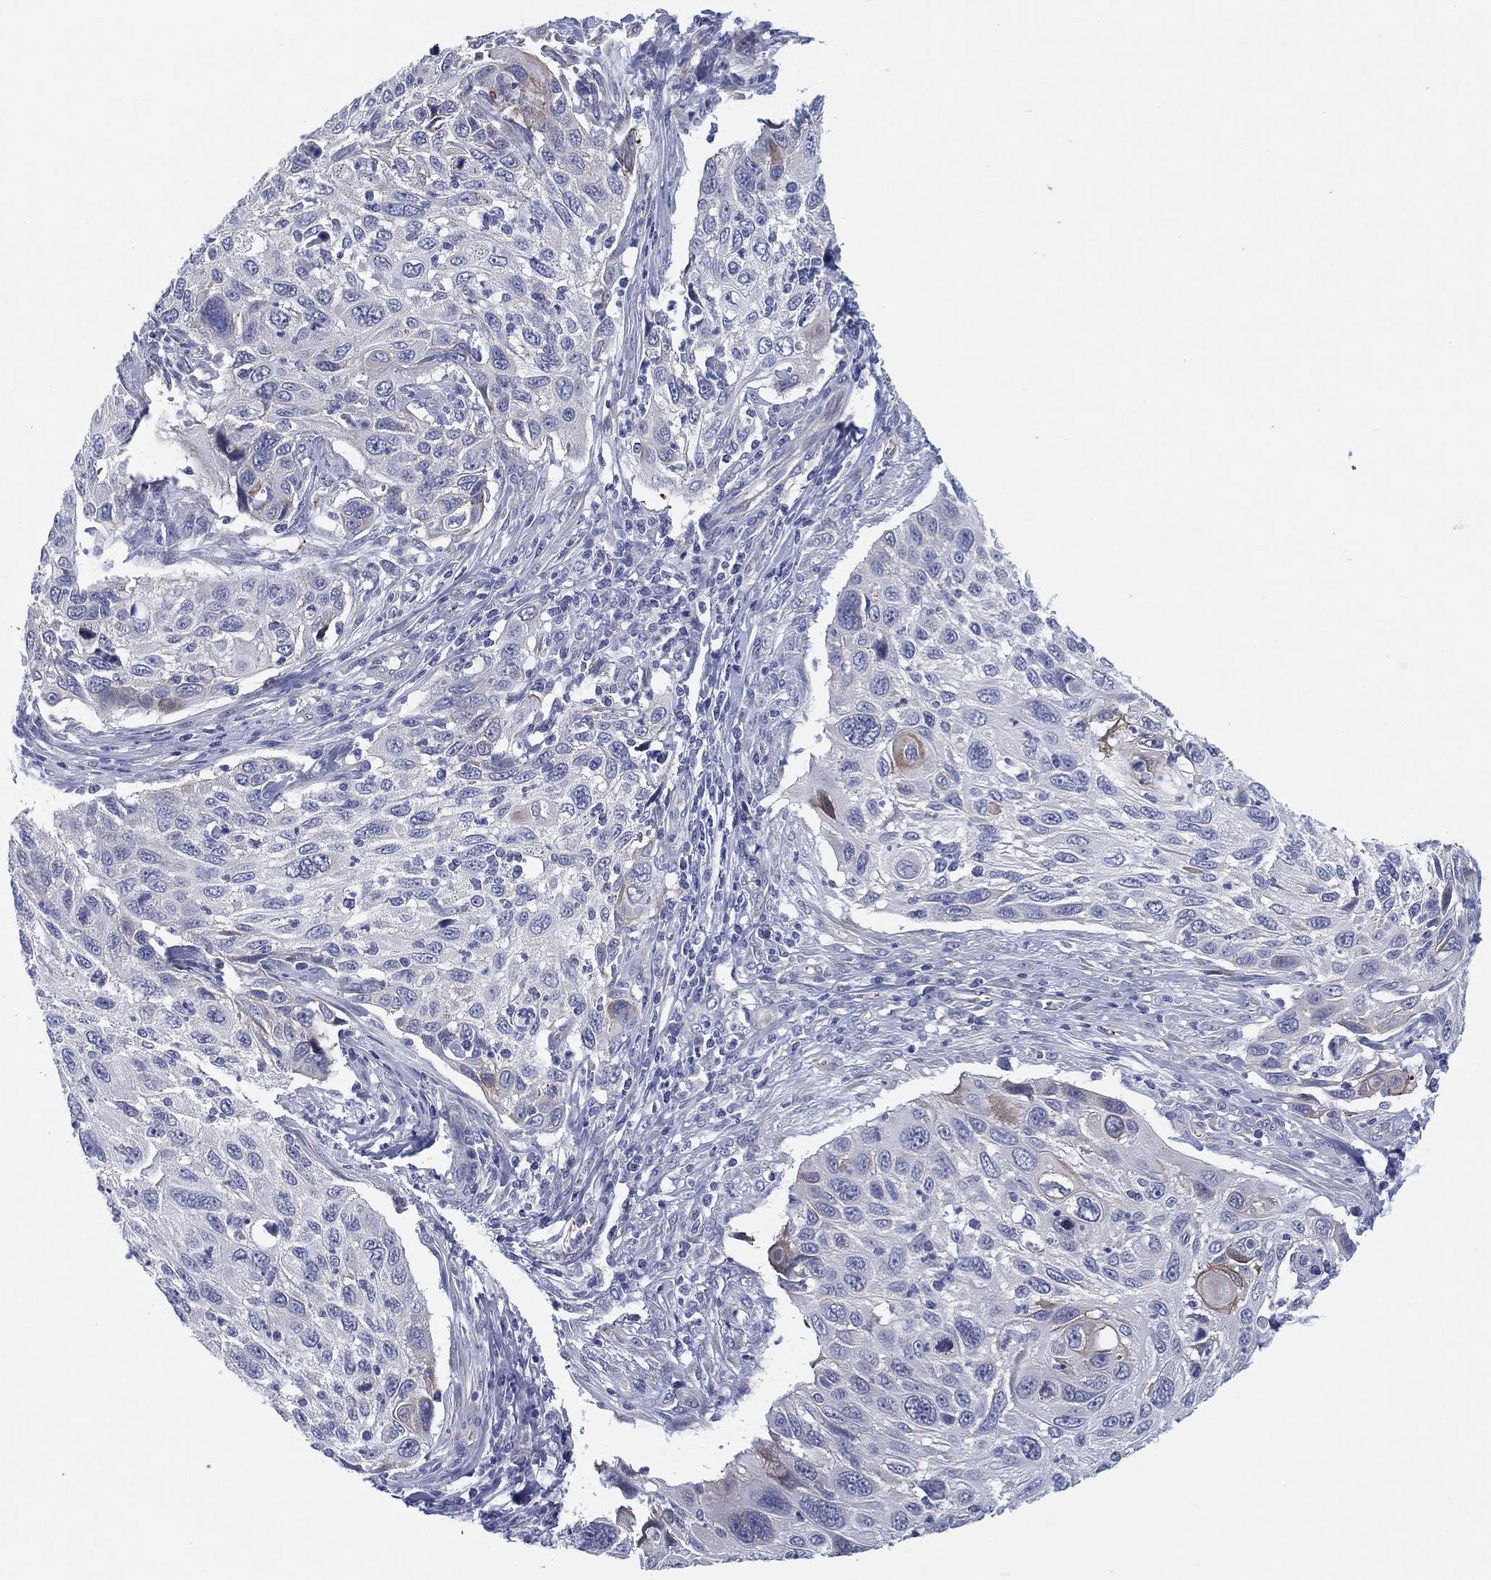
{"staining": {"intensity": "negative", "quantity": "none", "location": "none"}, "tissue": "cervical cancer", "cell_type": "Tumor cells", "image_type": "cancer", "snomed": [{"axis": "morphology", "description": "Squamous cell carcinoma, NOS"}, {"axis": "topography", "description": "Cervix"}], "caption": "IHC histopathology image of neoplastic tissue: cervical squamous cell carcinoma stained with DAB demonstrates no significant protein positivity in tumor cells. (Stains: DAB (3,3'-diaminobenzidine) immunohistochemistry with hematoxylin counter stain, Microscopy: brightfield microscopy at high magnification).", "gene": "HEATR4", "patient": {"sex": "female", "age": 70}}